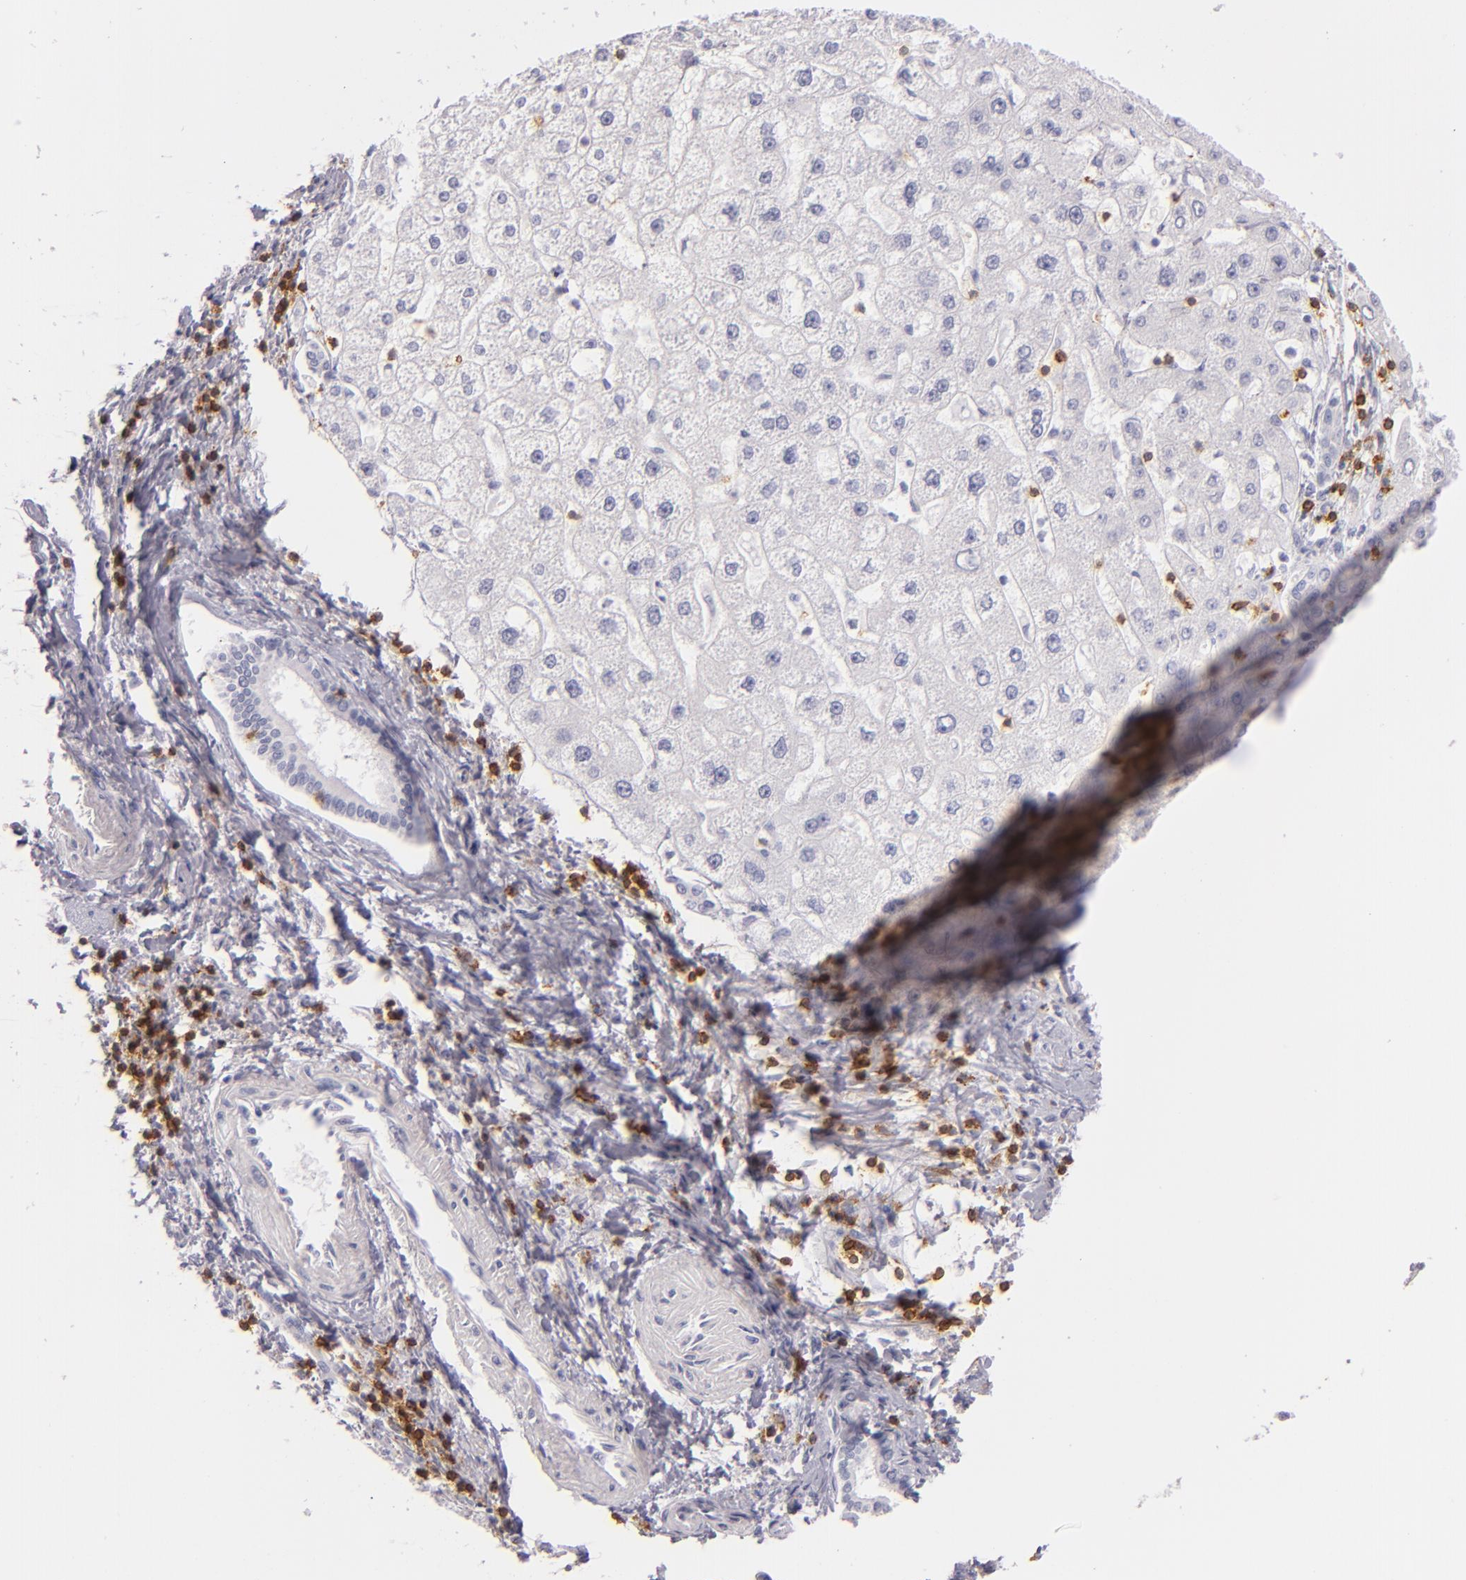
{"staining": {"intensity": "negative", "quantity": "none", "location": "none"}, "tissue": "liver cancer", "cell_type": "Tumor cells", "image_type": "cancer", "snomed": [{"axis": "morphology", "description": "Carcinoma, Hepatocellular, NOS"}, {"axis": "topography", "description": "Liver"}], "caption": "A histopathology image of liver hepatocellular carcinoma stained for a protein displays no brown staining in tumor cells.", "gene": "LAT", "patient": {"sex": "female", "age": 85}}